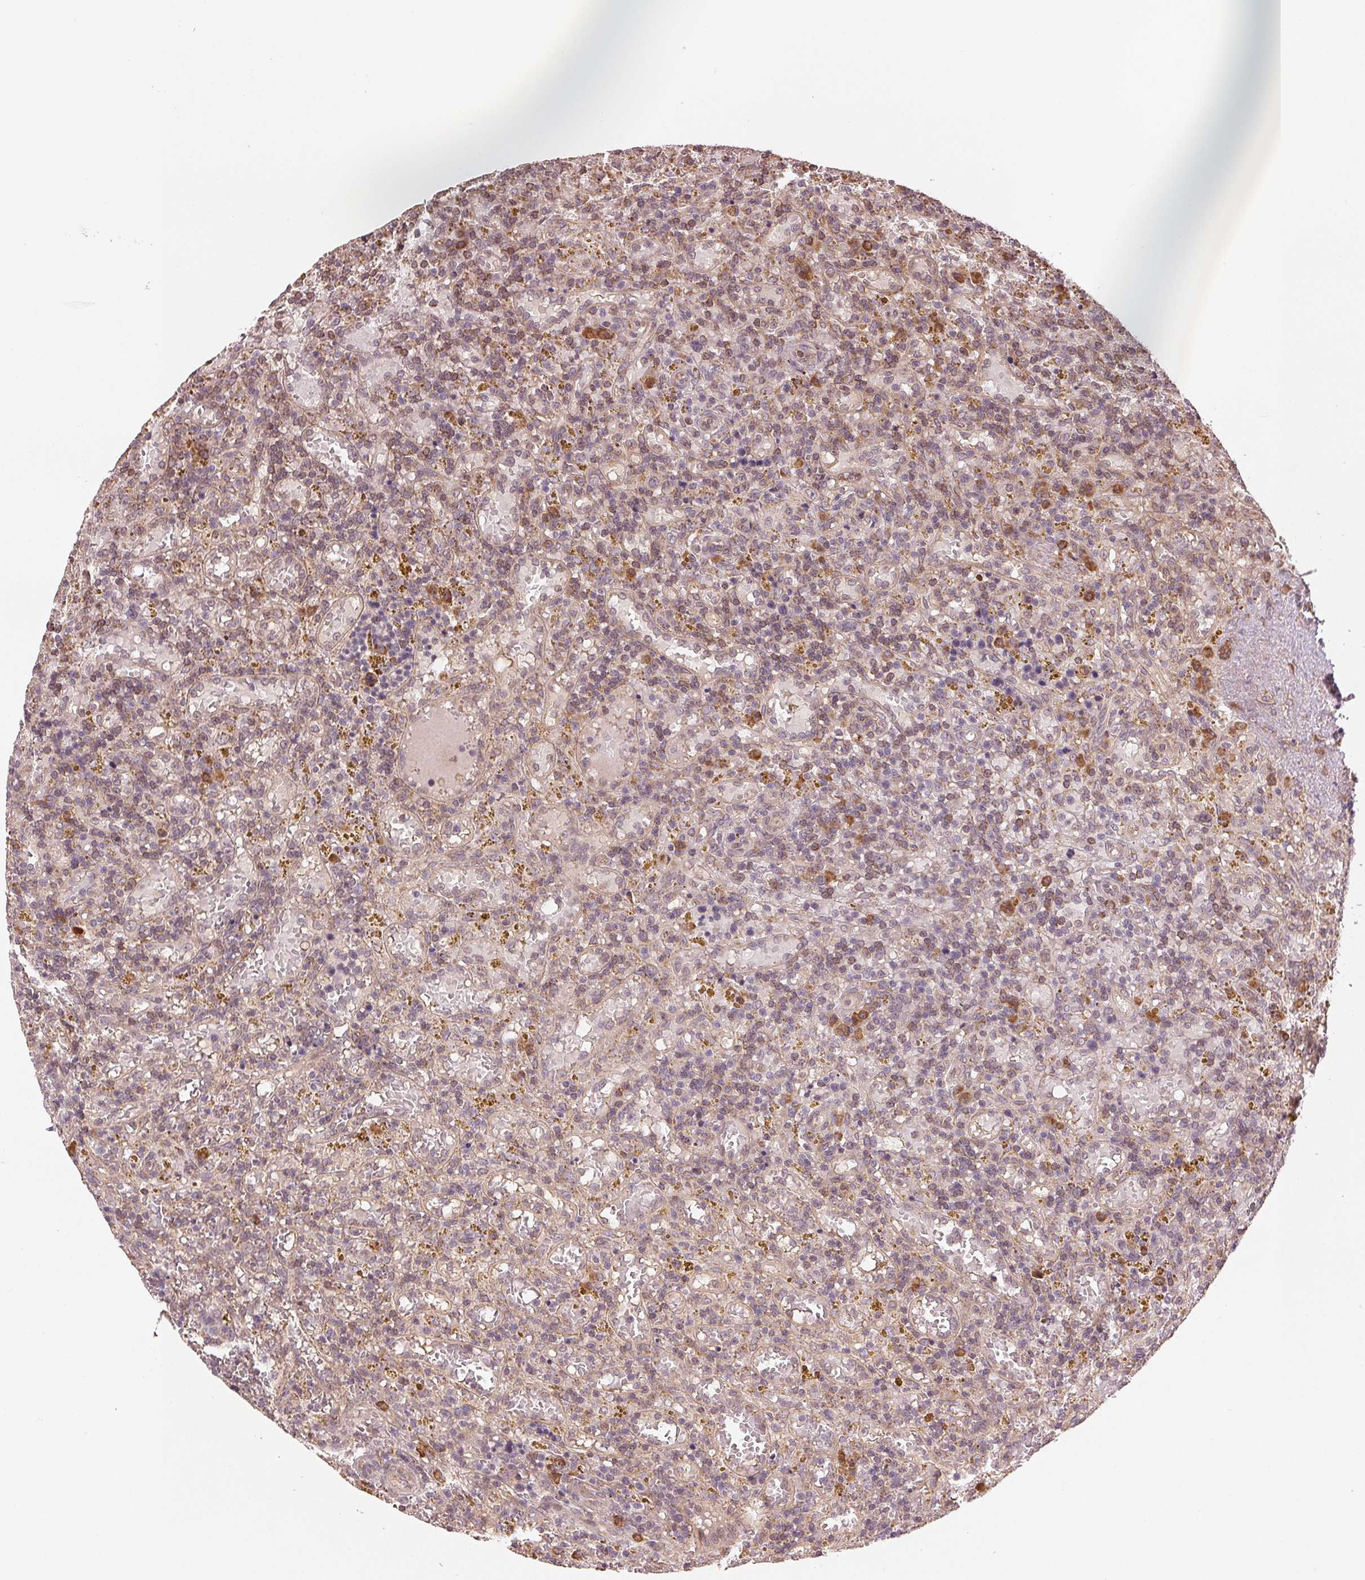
{"staining": {"intensity": "negative", "quantity": "none", "location": "none"}, "tissue": "lymphoma", "cell_type": "Tumor cells", "image_type": "cancer", "snomed": [{"axis": "morphology", "description": "Malignant lymphoma, non-Hodgkin's type, Low grade"}, {"axis": "topography", "description": "Spleen"}], "caption": "A photomicrograph of human lymphoma is negative for staining in tumor cells. (DAB immunohistochemistry with hematoxylin counter stain).", "gene": "SLC20A1", "patient": {"sex": "female", "age": 65}}